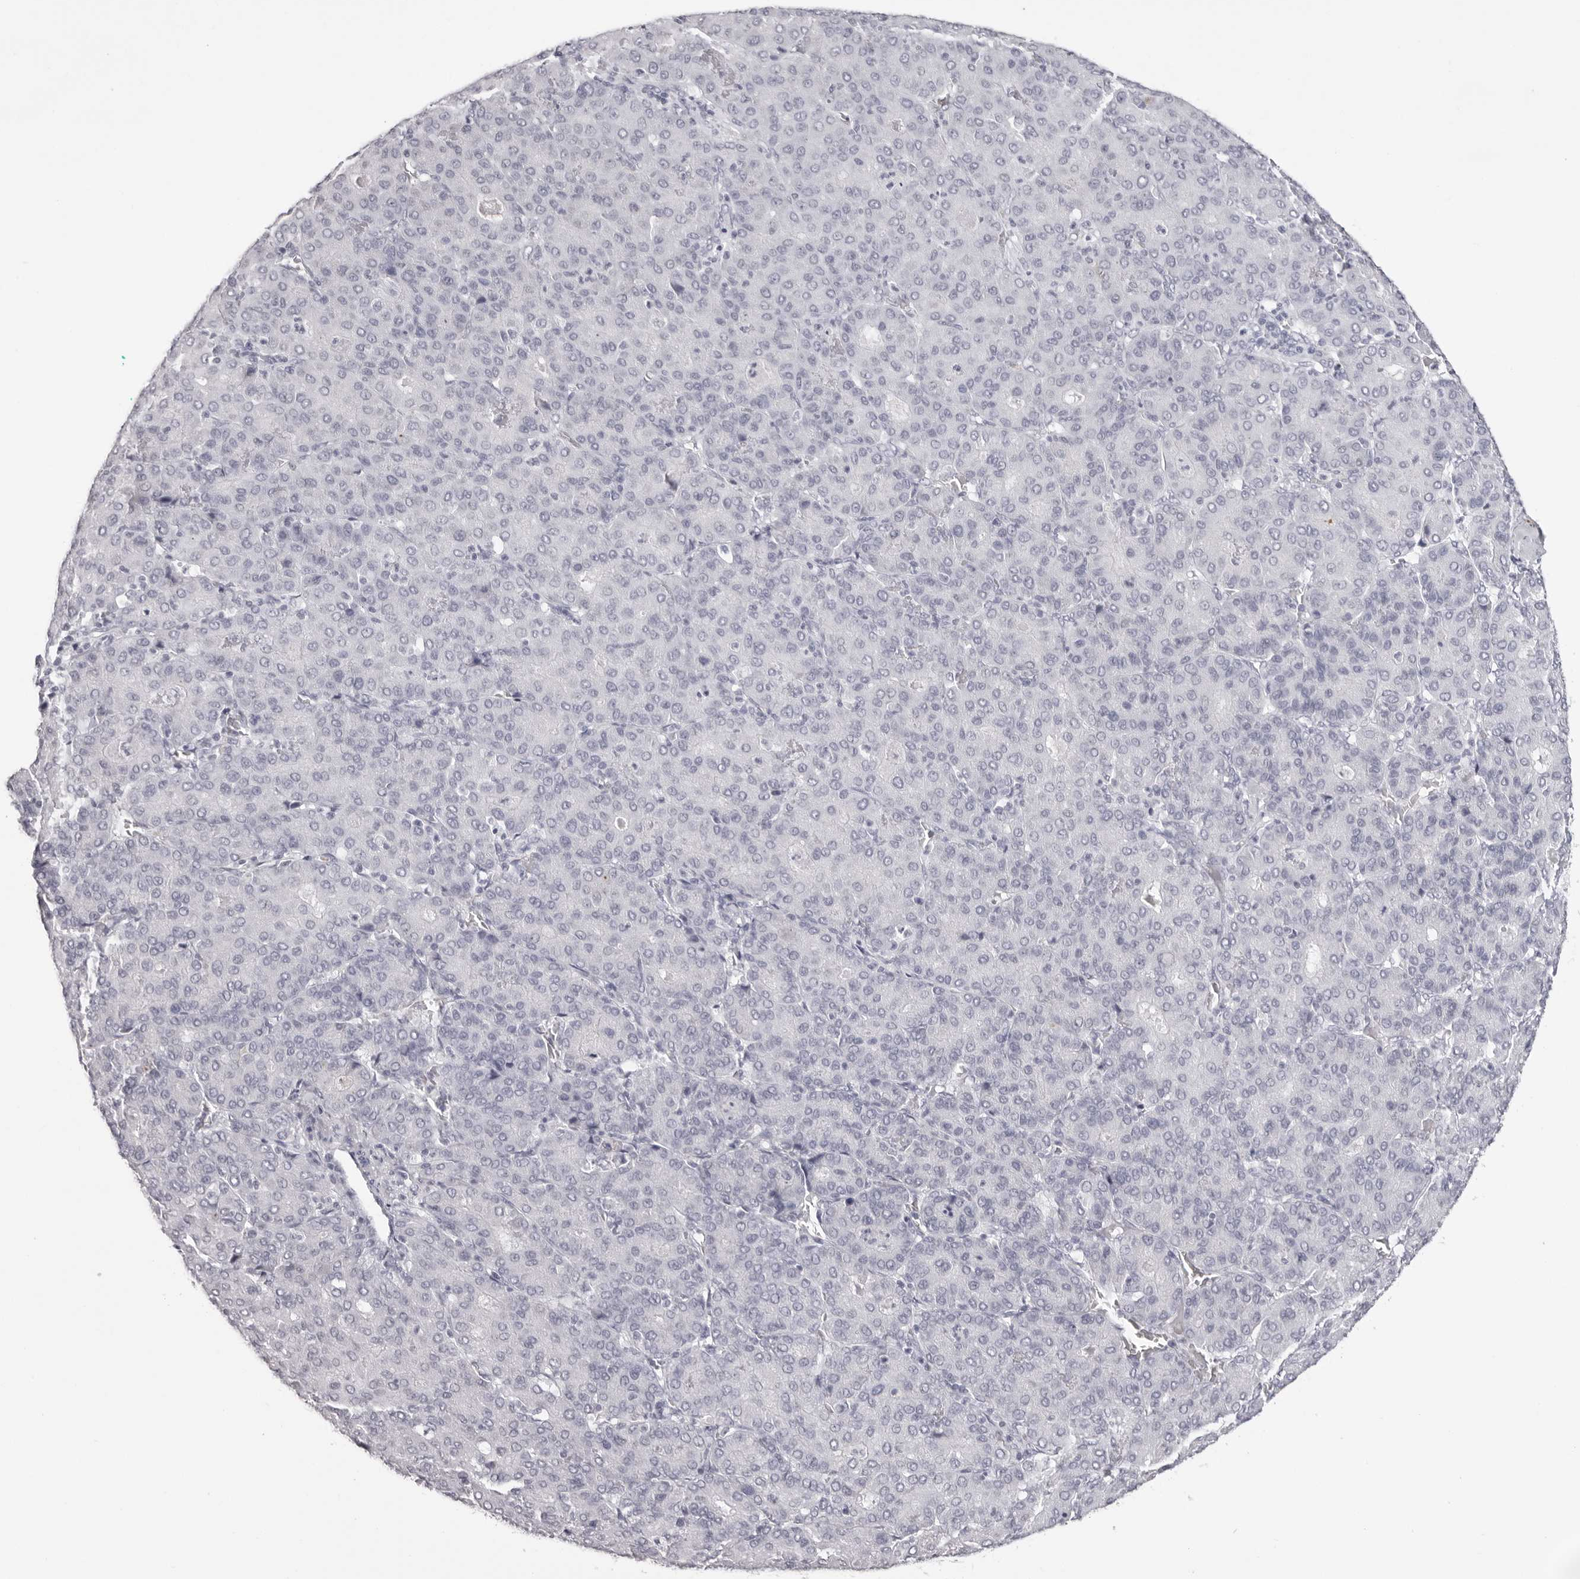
{"staining": {"intensity": "negative", "quantity": "none", "location": "none"}, "tissue": "liver cancer", "cell_type": "Tumor cells", "image_type": "cancer", "snomed": [{"axis": "morphology", "description": "Carcinoma, Hepatocellular, NOS"}, {"axis": "topography", "description": "Liver"}], "caption": "The image displays no staining of tumor cells in liver cancer. (Stains: DAB (3,3'-diaminobenzidine) immunohistochemistry with hematoxylin counter stain, Microscopy: brightfield microscopy at high magnification).", "gene": "CST1", "patient": {"sex": "male", "age": 65}}